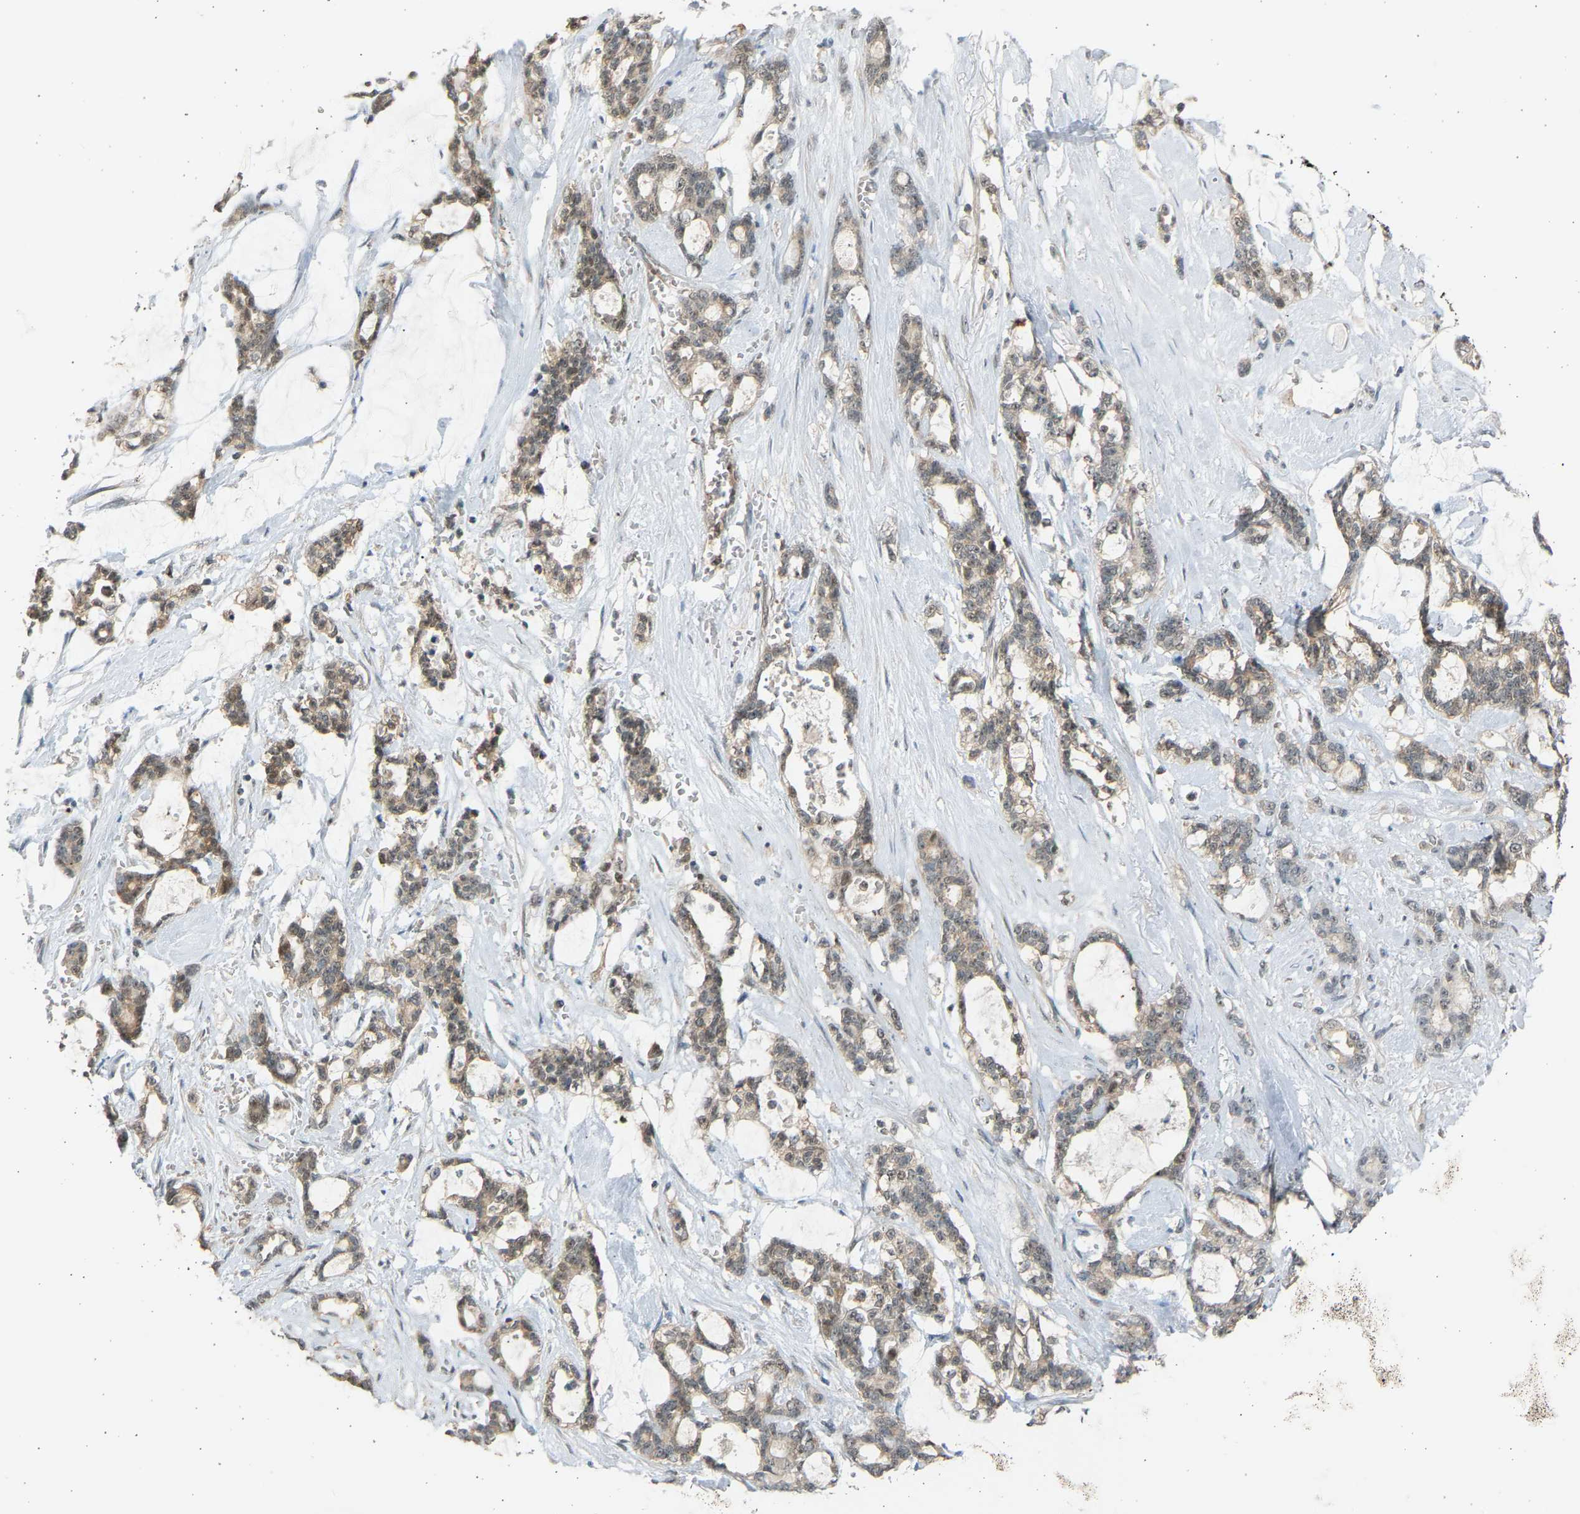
{"staining": {"intensity": "weak", "quantity": "25%-75%", "location": "cytoplasmic/membranous,nuclear"}, "tissue": "pancreatic cancer", "cell_type": "Tumor cells", "image_type": "cancer", "snomed": [{"axis": "morphology", "description": "Adenocarcinoma, NOS"}, {"axis": "topography", "description": "Pancreas"}], "caption": "This is a micrograph of immunohistochemistry staining of adenocarcinoma (pancreatic), which shows weak staining in the cytoplasmic/membranous and nuclear of tumor cells.", "gene": "BIRC2", "patient": {"sex": "female", "age": 73}}